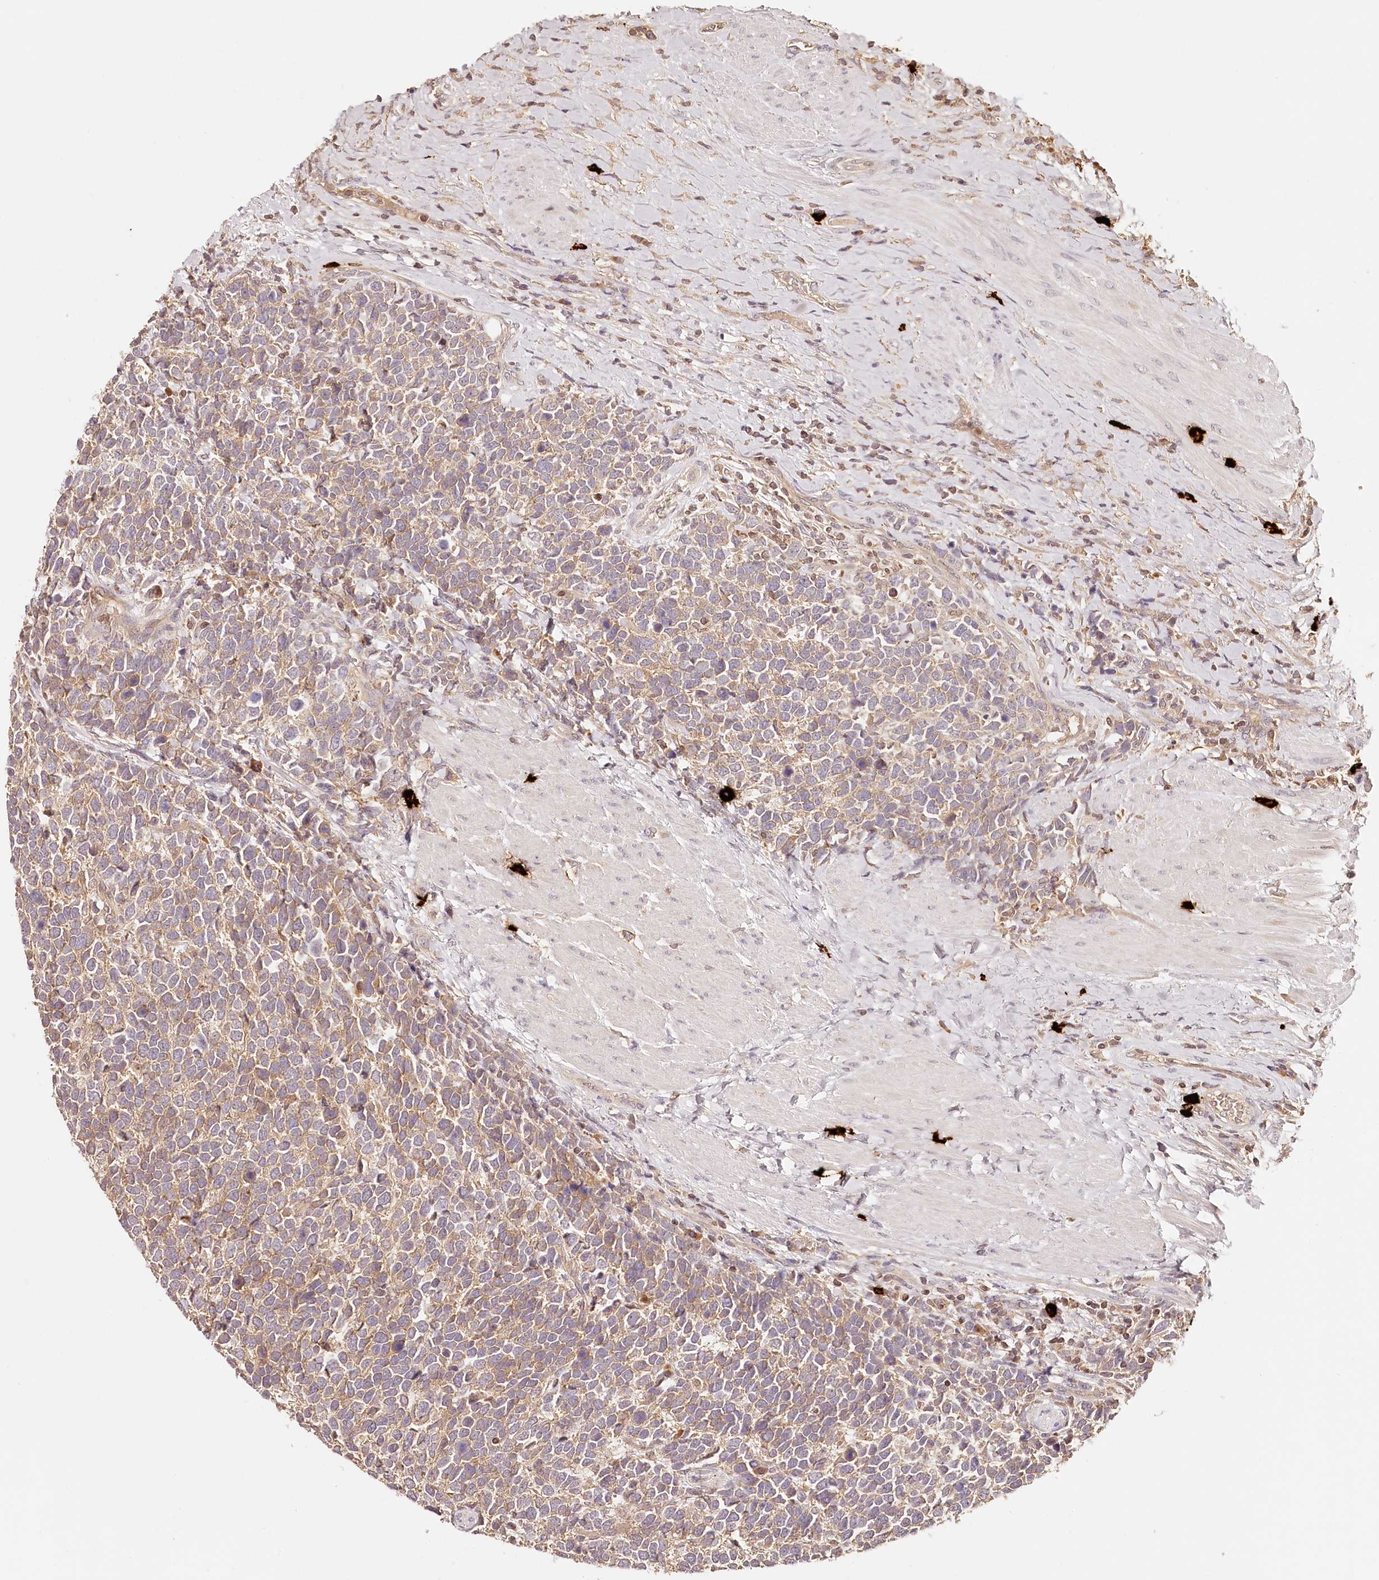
{"staining": {"intensity": "moderate", "quantity": "25%-75%", "location": "cytoplasmic/membranous"}, "tissue": "urothelial cancer", "cell_type": "Tumor cells", "image_type": "cancer", "snomed": [{"axis": "morphology", "description": "Urothelial carcinoma, High grade"}, {"axis": "topography", "description": "Urinary bladder"}], "caption": "Immunohistochemistry (IHC) image of urothelial cancer stained for a protein (brown), which demonstrates medium levels of moderate cytoplasmic/membranous staining in approximately 25%-75% of tumor cells.", "gene": "SYNGR1", "patient": {"sex": "female", "age": 82}}